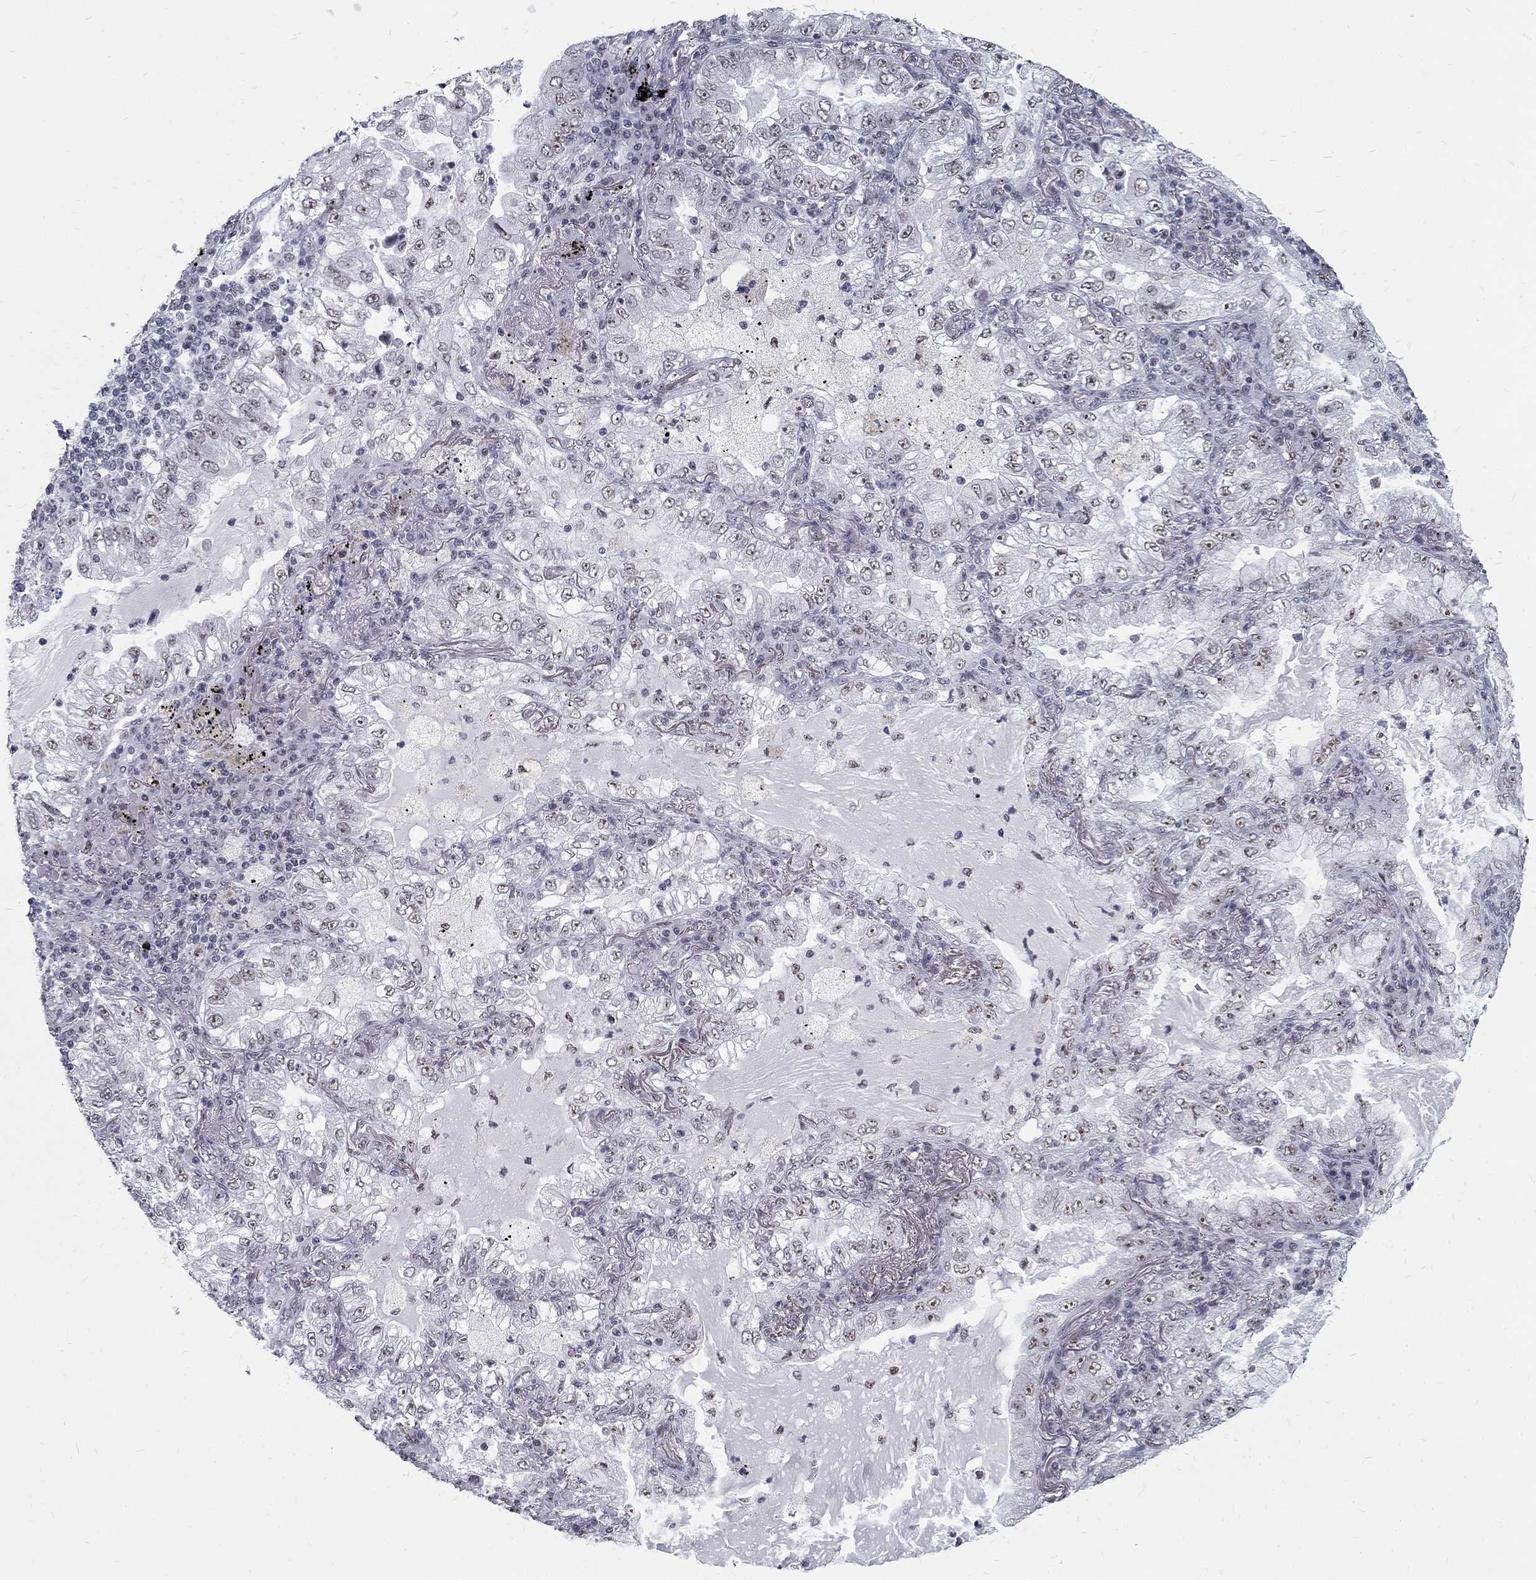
{"staining": {"intensity": "negative", "quantity": "none", "location": "none"}, "tissue": "lung cancer", "cell_type": "Tumor cells", "image_type": "cancer", "snomed": [{"axis": "morphology", "description": "Adenocarcinoma, NOS"}, {"axis": "topography", "description": "Lung"}], "caption": "Image shows no significant protein expression in tumor cells of lung cancer.", "gene": "SNORC", "patient": {"sex": "female", "age": 73}}